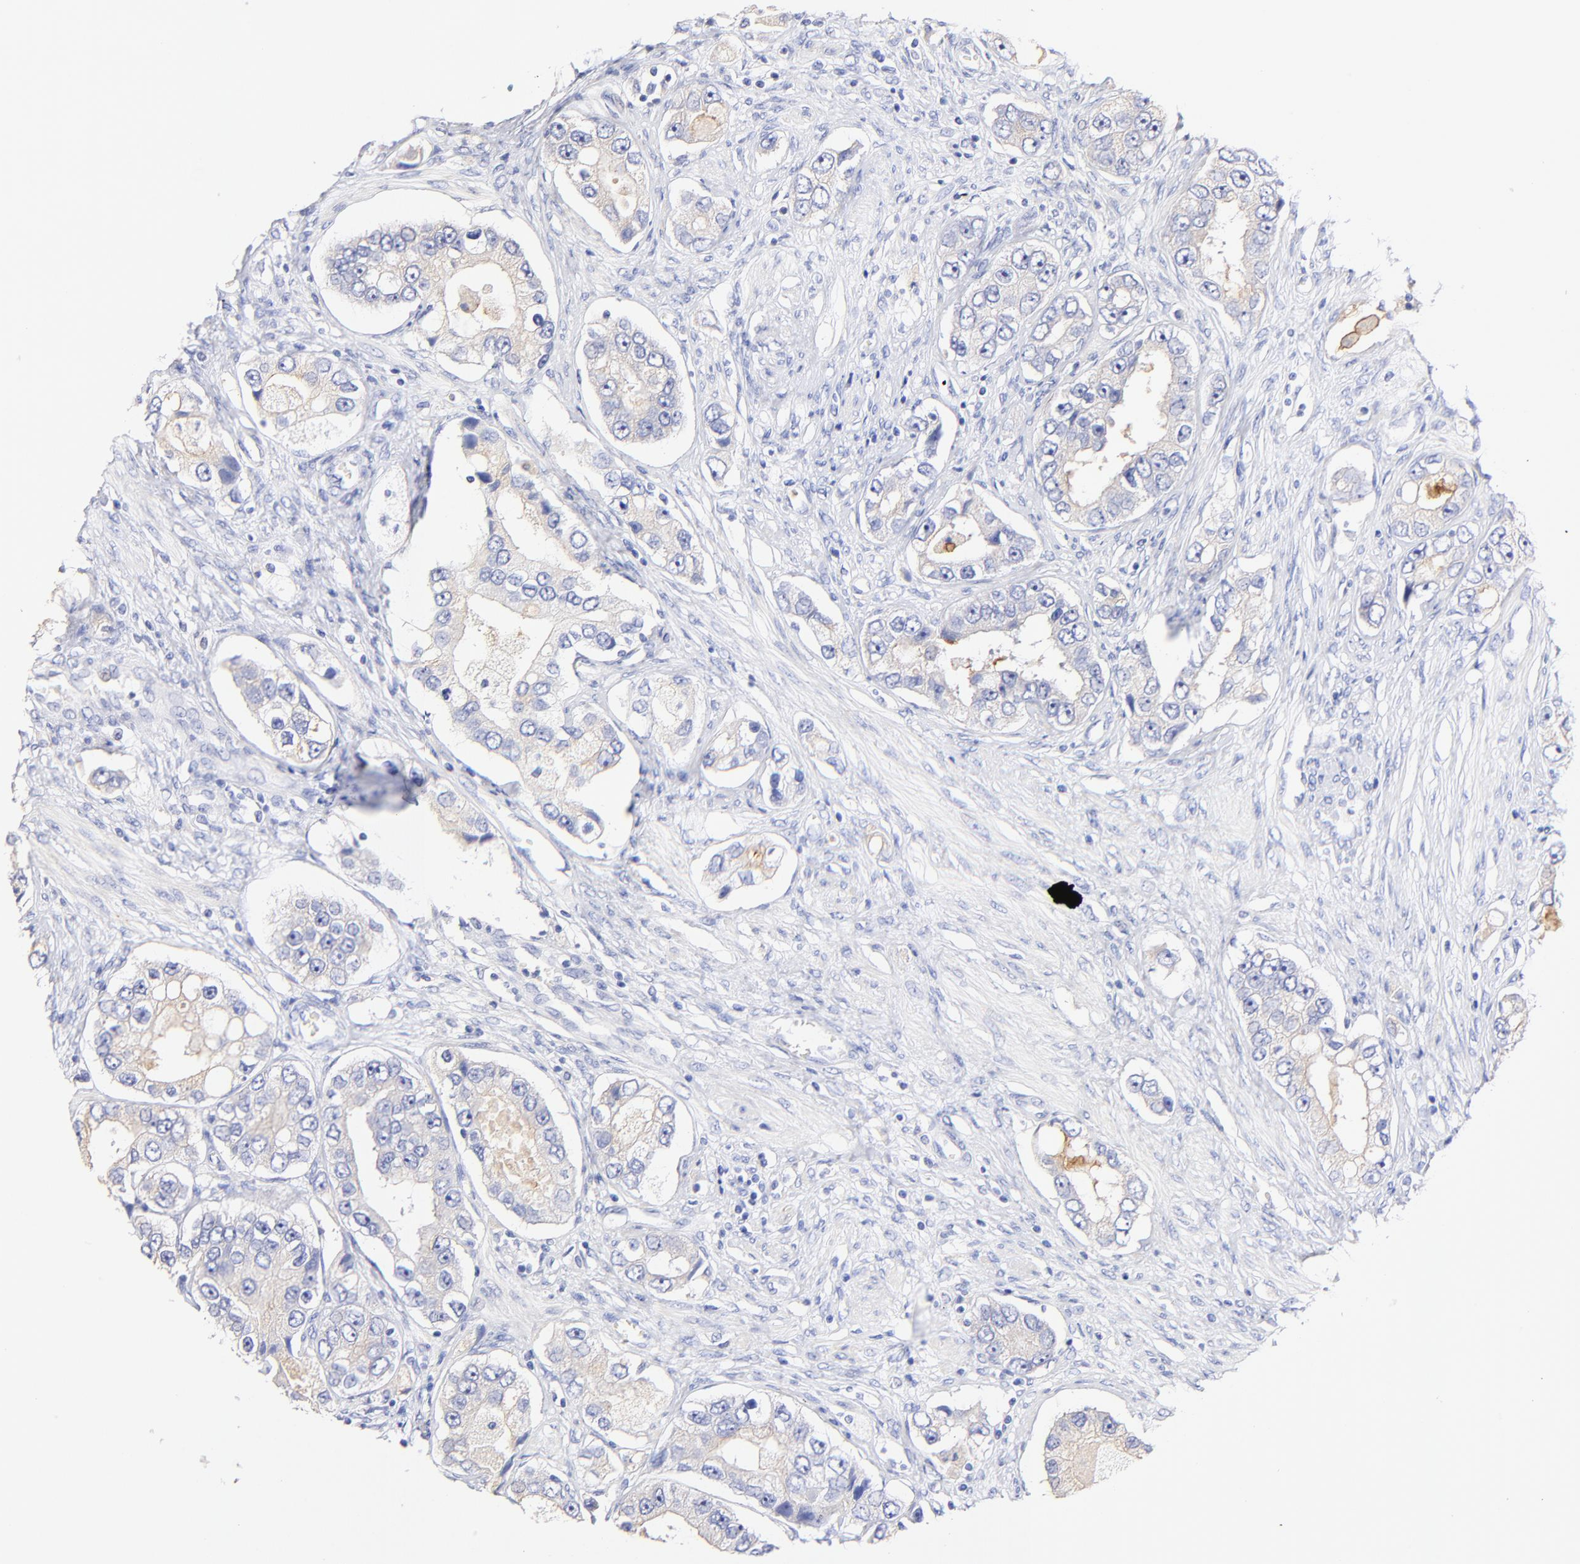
{"staining": {"intensity": "weak", "quantity": "25%-75%", "location": "cytoplasmic/membranous"}, "tissue": "prostate cancer", "cell_type": "Tumor cells", "image_type": "cancer", "snomed": [{"axis": "morphology", "description": "Adenocarcinoma, High grade"}, {"axis": "topography", "description": "Prostate"}], "caption": "Brown immunohistochemical staining in prostate high-grade adenocarcinoma demonstrates weak cytoplasmic/membranous expression in approximately 25%-75% of tumor cells.", "gene": "RAB3A", "patient": {"sex": "male", "age": 63}}